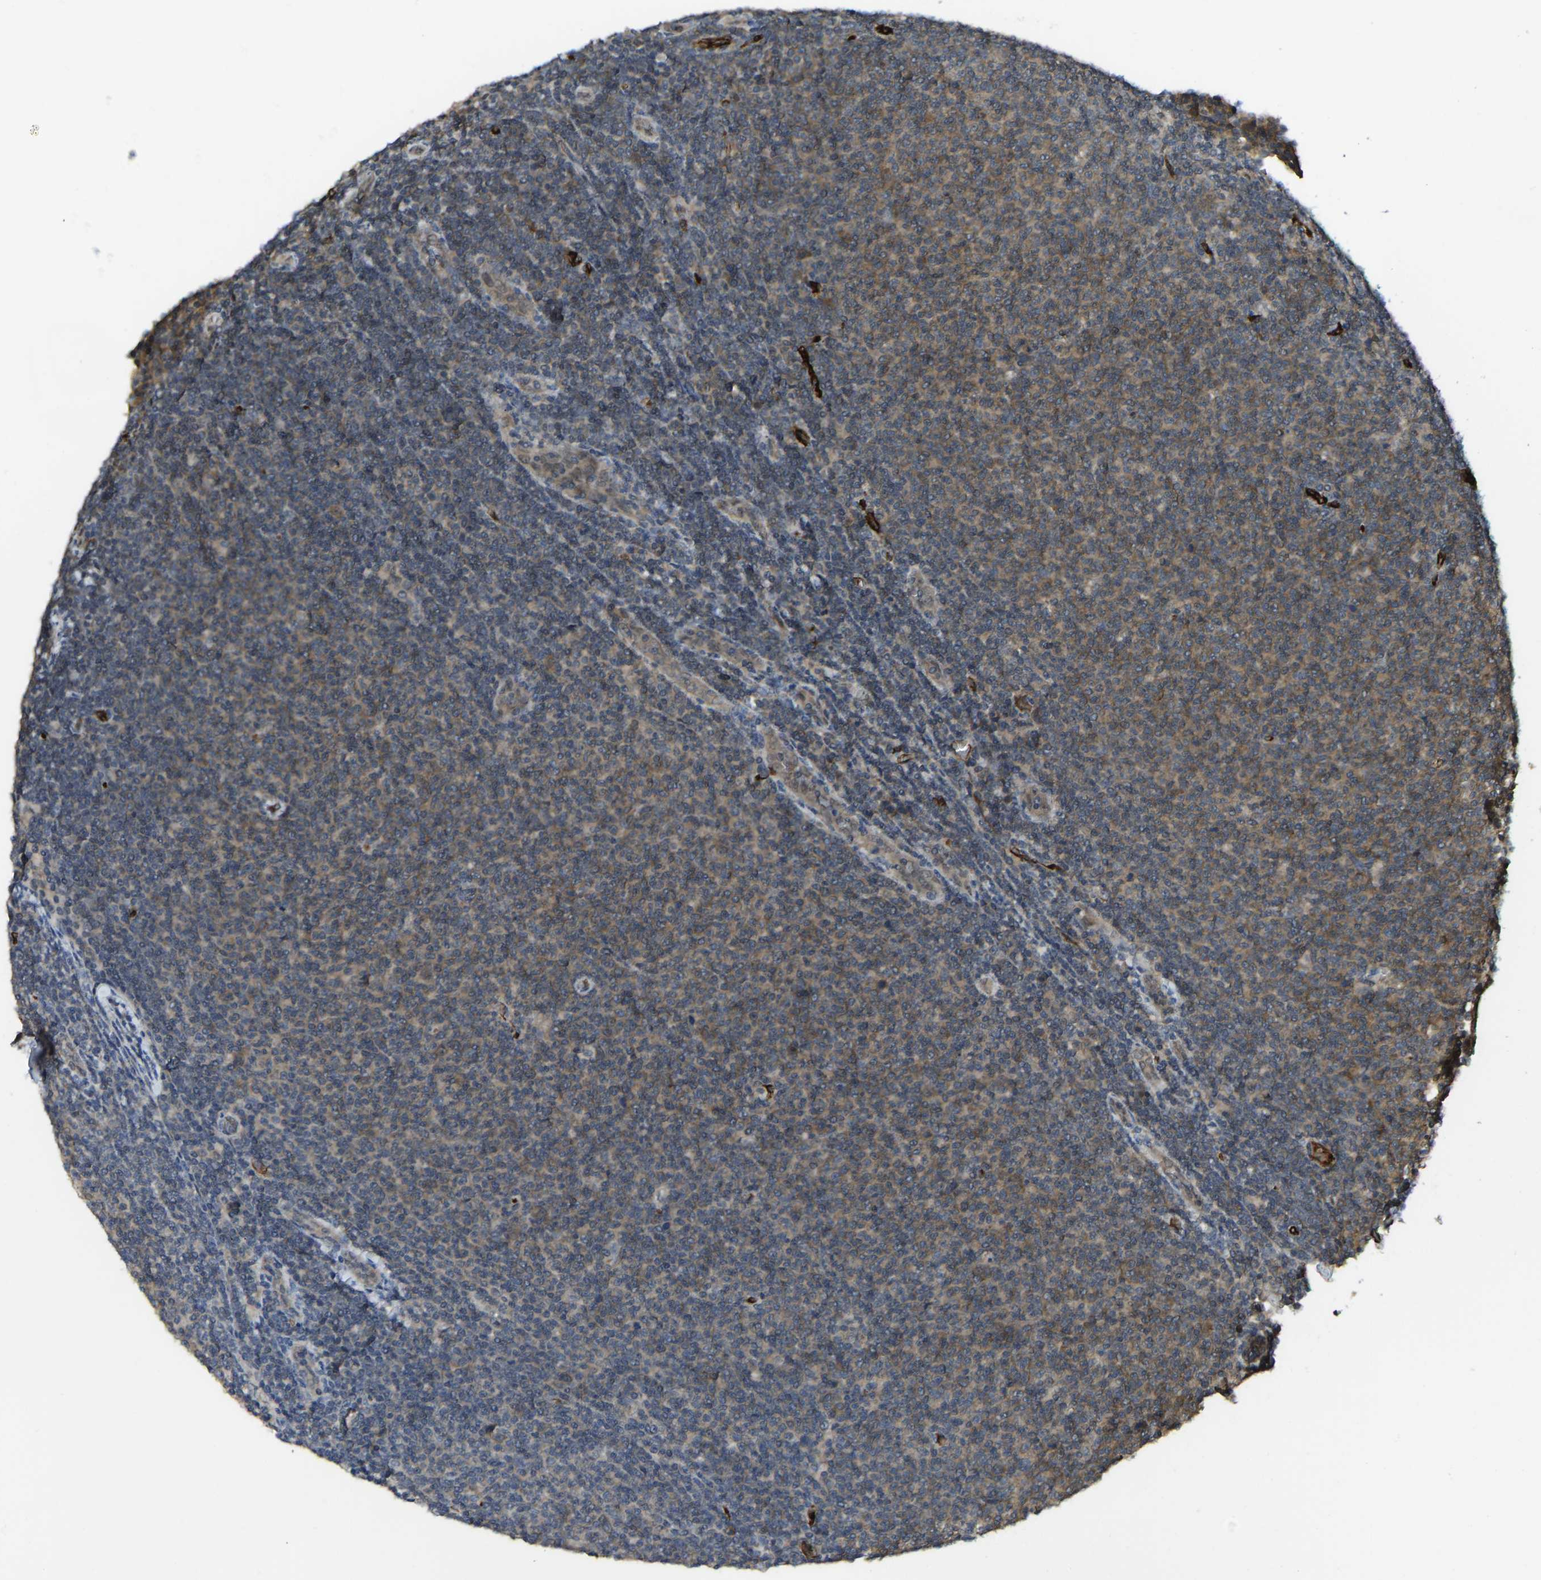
{"staining": {"intensity": "moderate", "quantity": ">75%", "location": "cytoplasmic/membranous"}, "tissue": "lymphoma", "cell_type": "Tumor cells", "image_type": "cancer", "snomed": [{"axis": "morphology", "description": "Malignant lymphoma, non-Hodgkin's type, Low grade"}, {"axis": "topography", "description": "Lymph node"}], "caption": "The immunohistochemical stain labels moderate cytoplasmic/membranous staining in tumor cells of malignant lymphoma, non-Hodgkin's type (low-grade) tissue. (Stains: DAB in brown, nuclei in blue, Microscopy: brightfield microscopy at high magnification).", "gene": "CCT8", "patient": {"sex": "male", "age": 66}}